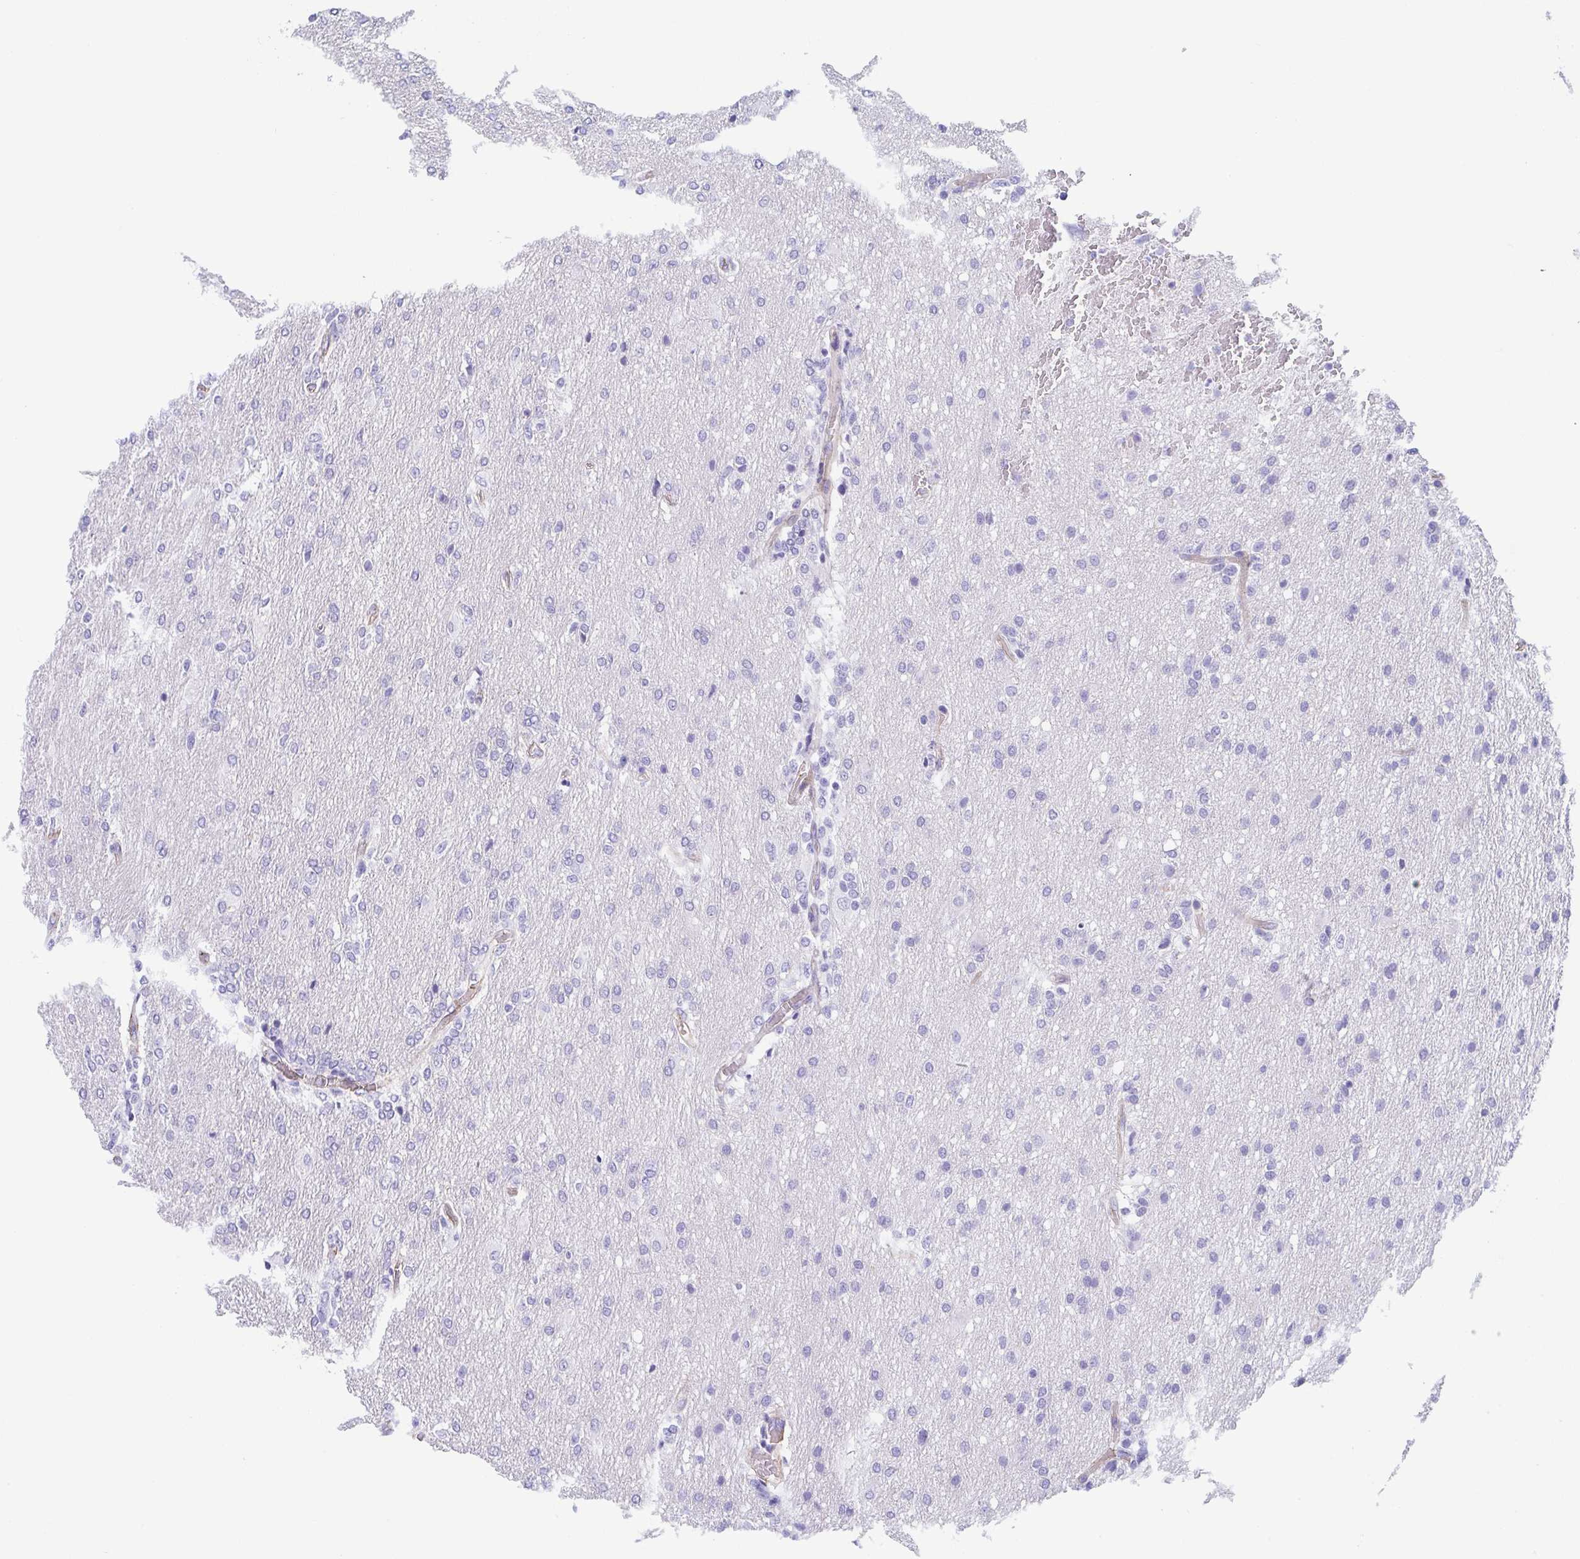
{"staining": {"intensity": "negative", "quantity": "none", "location": "none"}, "tissue": "glioma", "cell_type": "Tumor cells", "image_type": "cancer", "snomed": [{"axis": "morphology", "description": "Glioma, malignant, High grade"}, {"axis": "topography", "description": "Brain"}], "caption": "This is an immunohistochemistry image of malignant glioma (high-grade). There is no expression in tumor cells.", "gene": "TRAM2", "patient": {"sex": "male", "age": 68}}